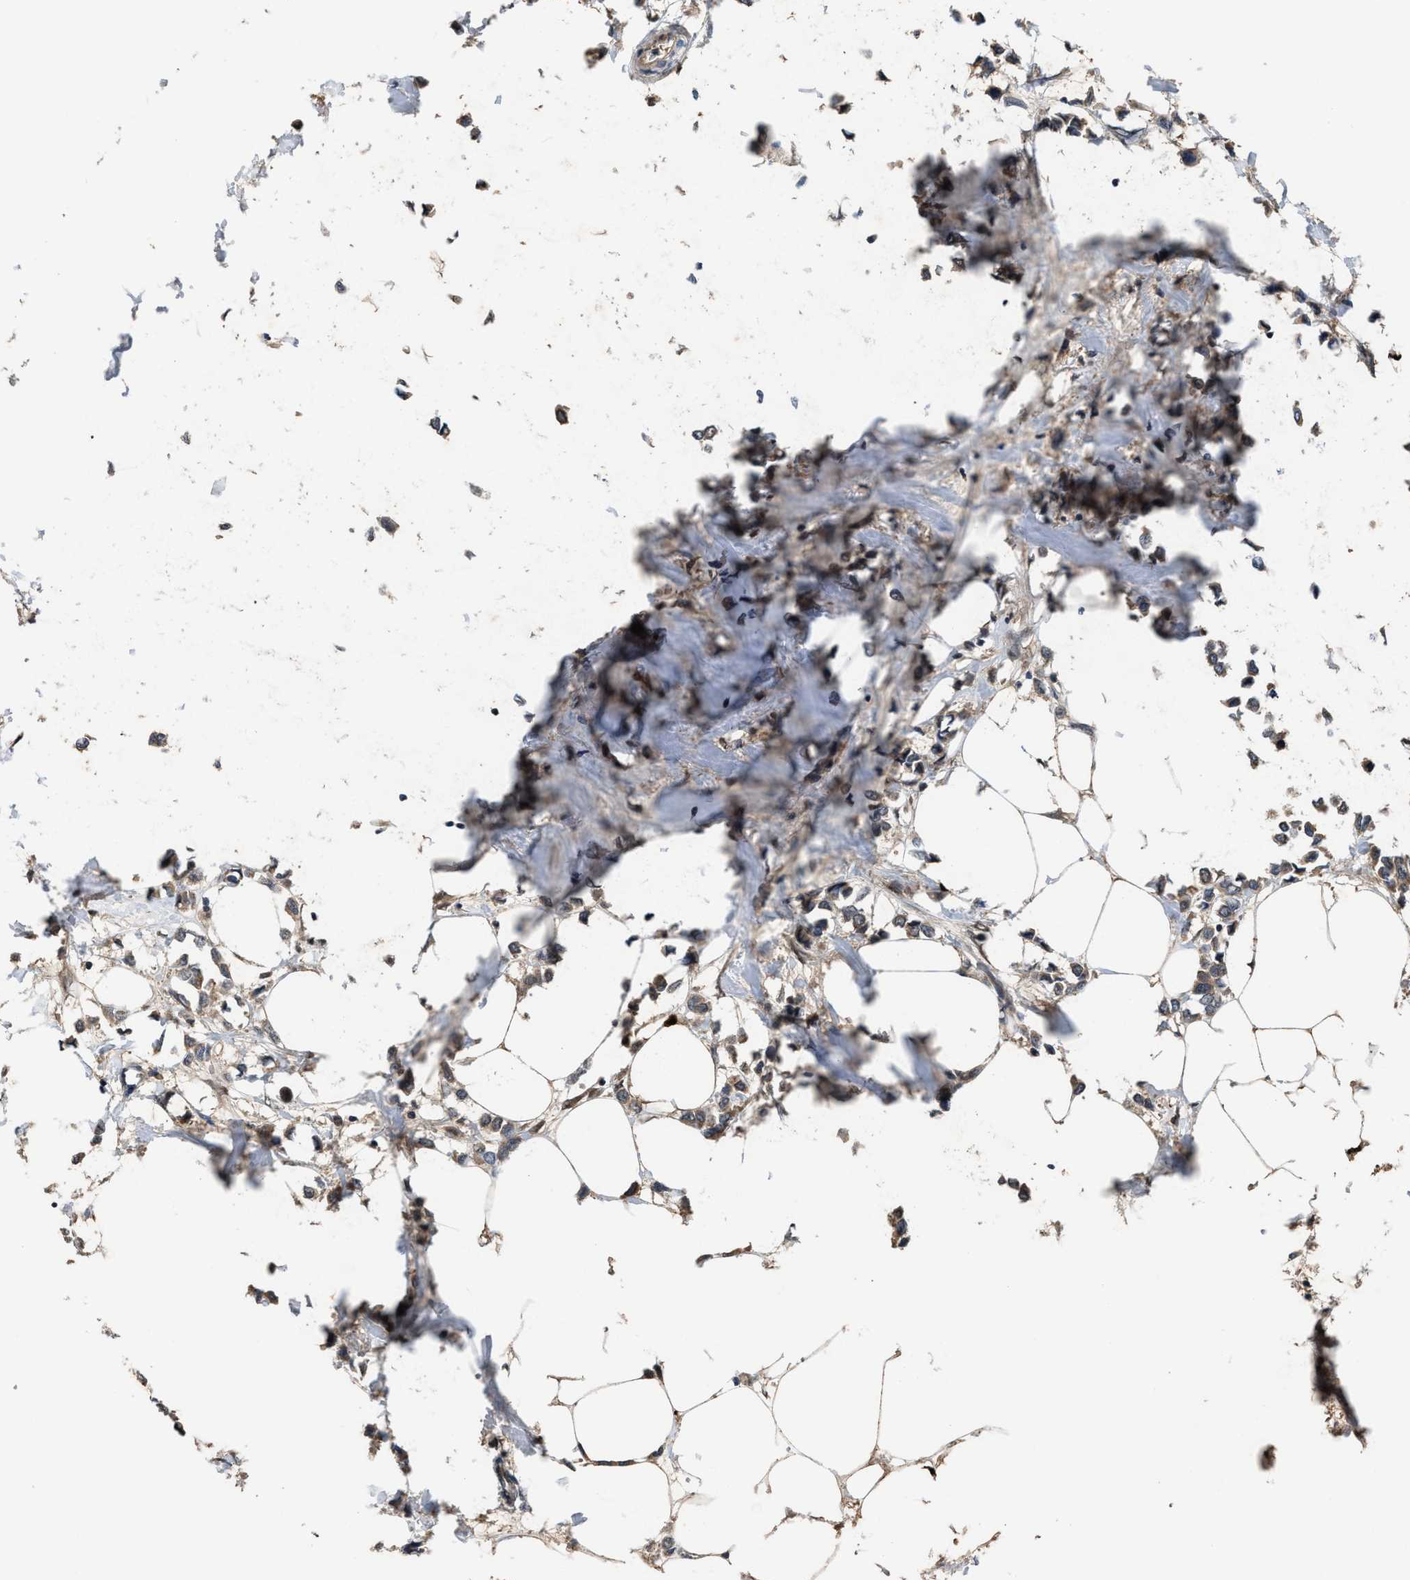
{"staining": {"intensity": "moderate", "quantity": ">75%", "location": "cytoplasmic/membranous"}, "tissue": "breast cancer", "cell_type": "Tumor cells", "image_type": "cancer", "snomed": [{"axis": "morphology", "description": "Lobular carcinoma"}, {"axis": "topography", "description": "Breast"}], "caption": "A medium amount of moderate cytoplasmic/membranous expression is seen in about >75% of tumor cells in breast lobular carcinoma tissue.", "gene": "ZNF20", "patient": {"sex": "female", "age": 51}}